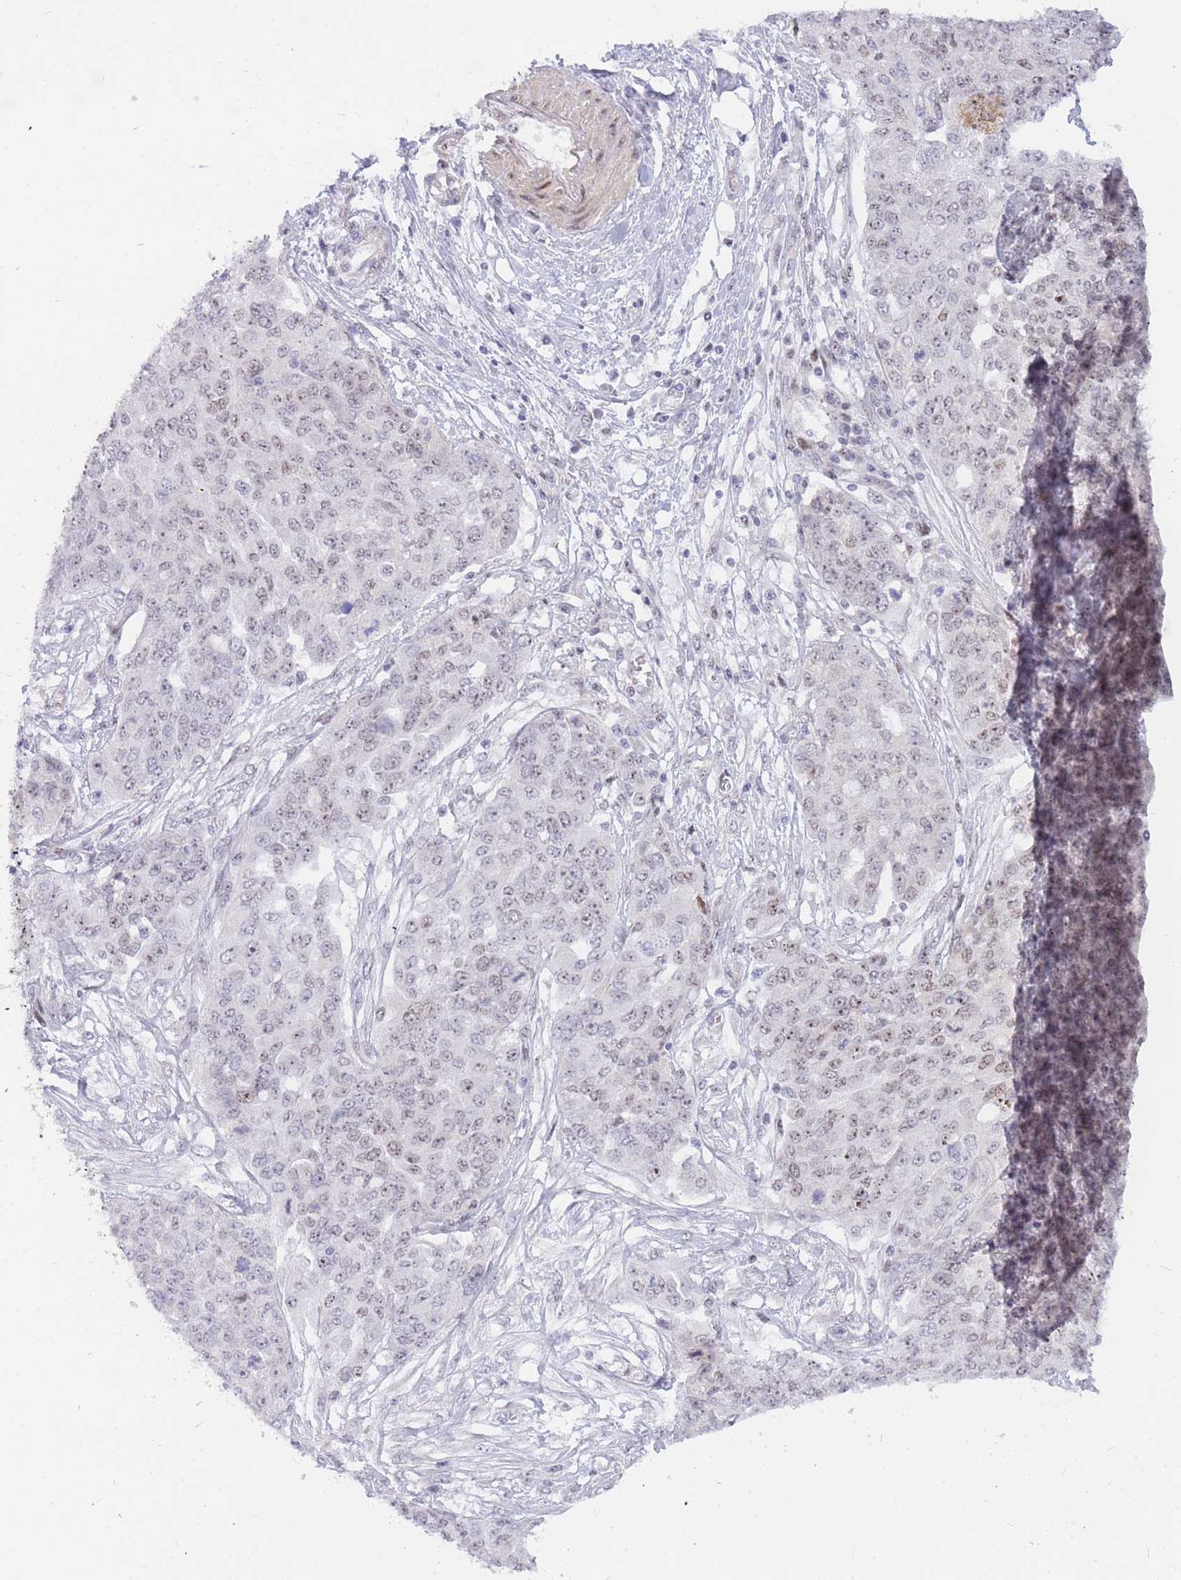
{"staining": {"intensity": "weak", "quantity": "25%-75%", "location": "nuclear"}, "tissue": "ovarian cancer", "cell_type": "Tumor cells", "image_type": "cancer", "snomed": [{"axis": "morphology", "description": "Cystadenocarcinoma, serous, NOS"}, {"axis": "topography", "description": "Soft tissue"}, {"axis": "topography", "description": "Ovary"}], "caption": "High-power microscopy captured an immunohistochemistry (IHC) image of ovarian serous cystadenocarcinoma, revealing weak nuclear expression in about 25%-75% of tumor cells.", "gene": "TLE2", "patient": {"sex": "female", "age": 57}}